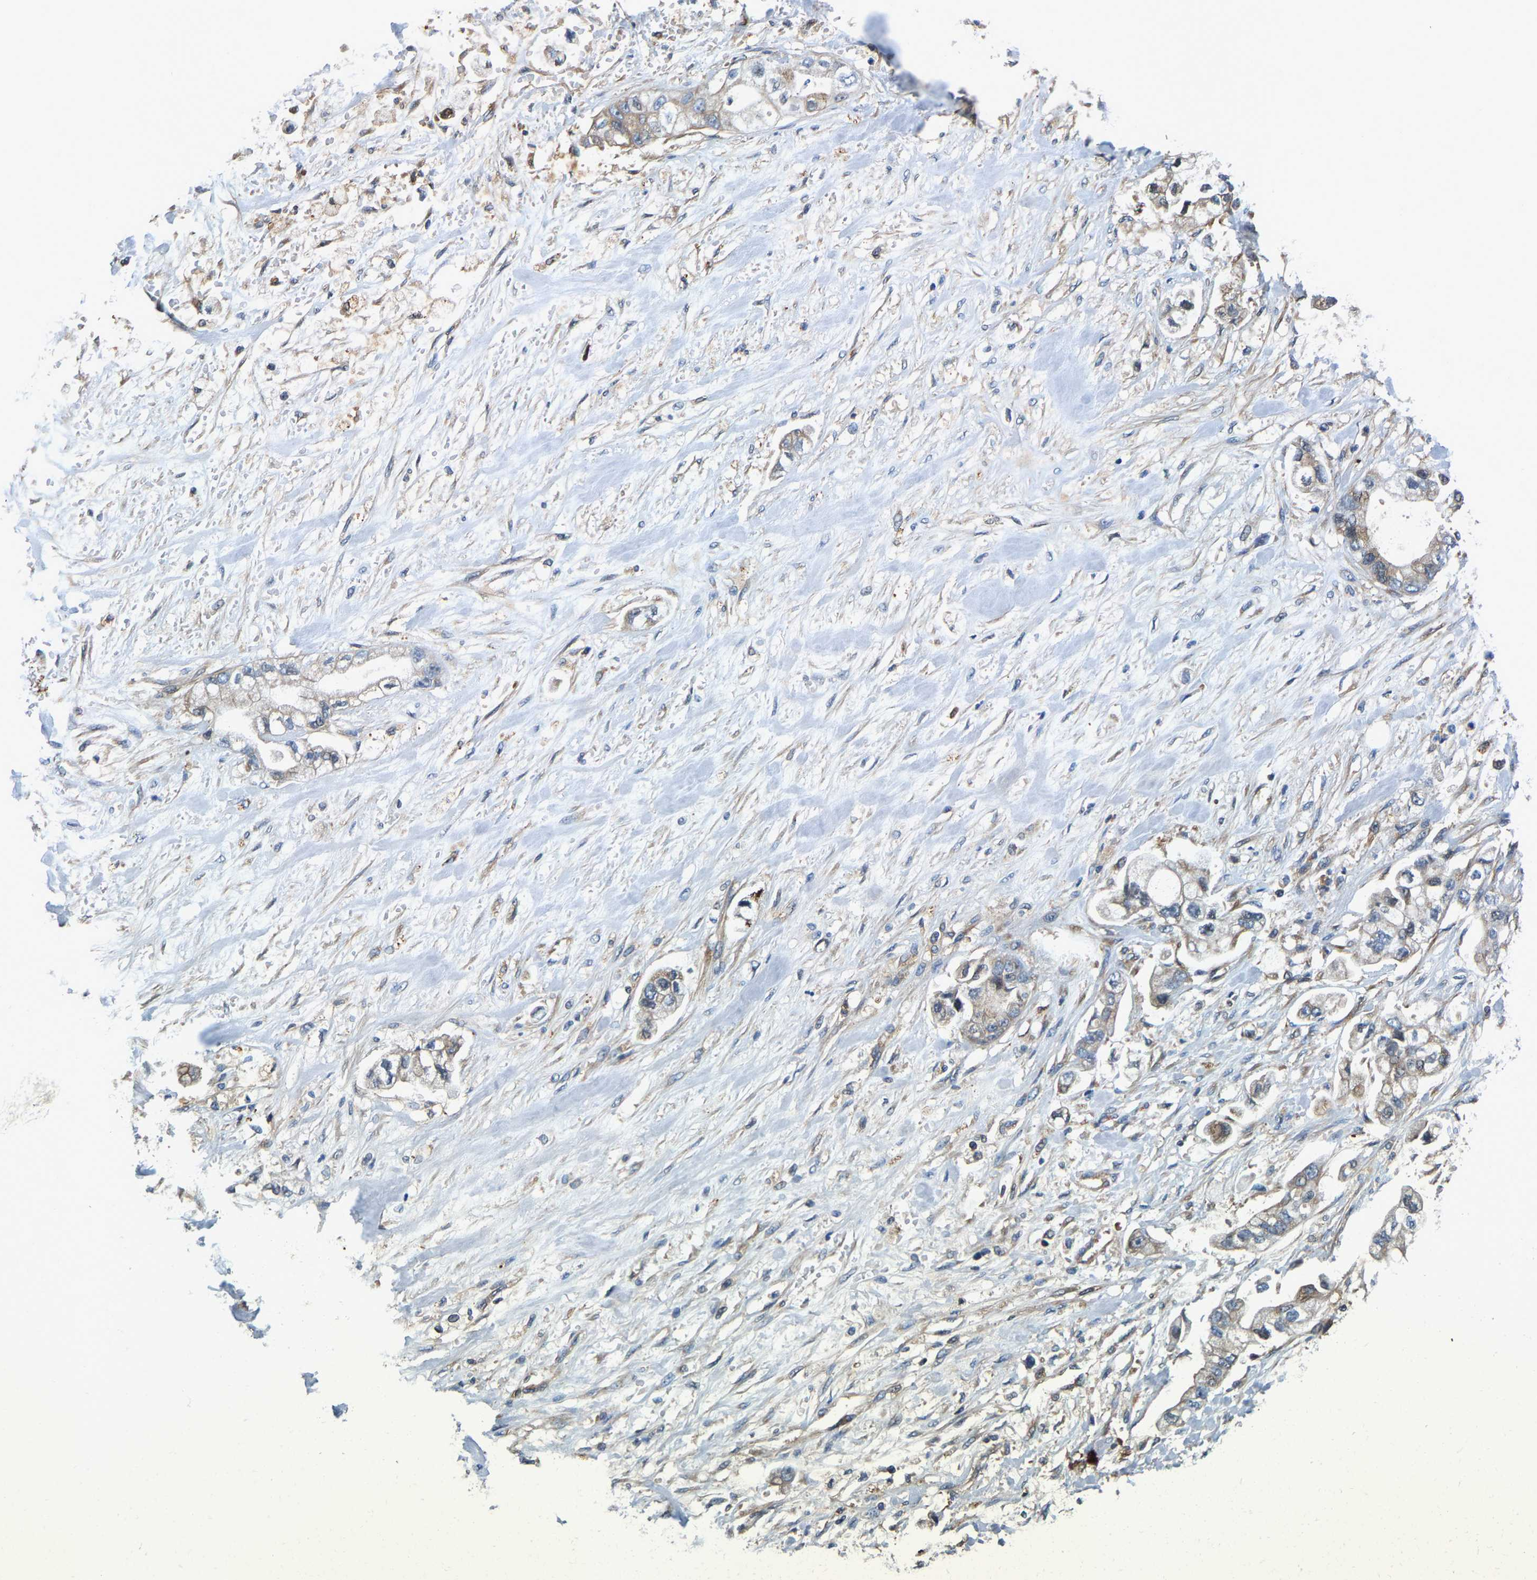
{"staining": {"intensity": "weak", "quantity": "<25%", "location": "cytoplasmic/membranous"}, "tissue": "stomach cancer", "cell_type": "Tumor cells", "image_type": "cancer", "snomed": [{"axis": "morphology", "description": "Normal tissue, NOS"}, {"axis": "morphology", "description": "Adenocarcinoma, NOS"}, {"axis": "topography", "description": "Stomach"}], "caption": "This is a photomicrograph of immunohistochemistry (IHC) staining of stomach cancer, which shows no staining in tumor cells.", "gene": "DPP7", "patient": {"sex": "male", "age": 62}}